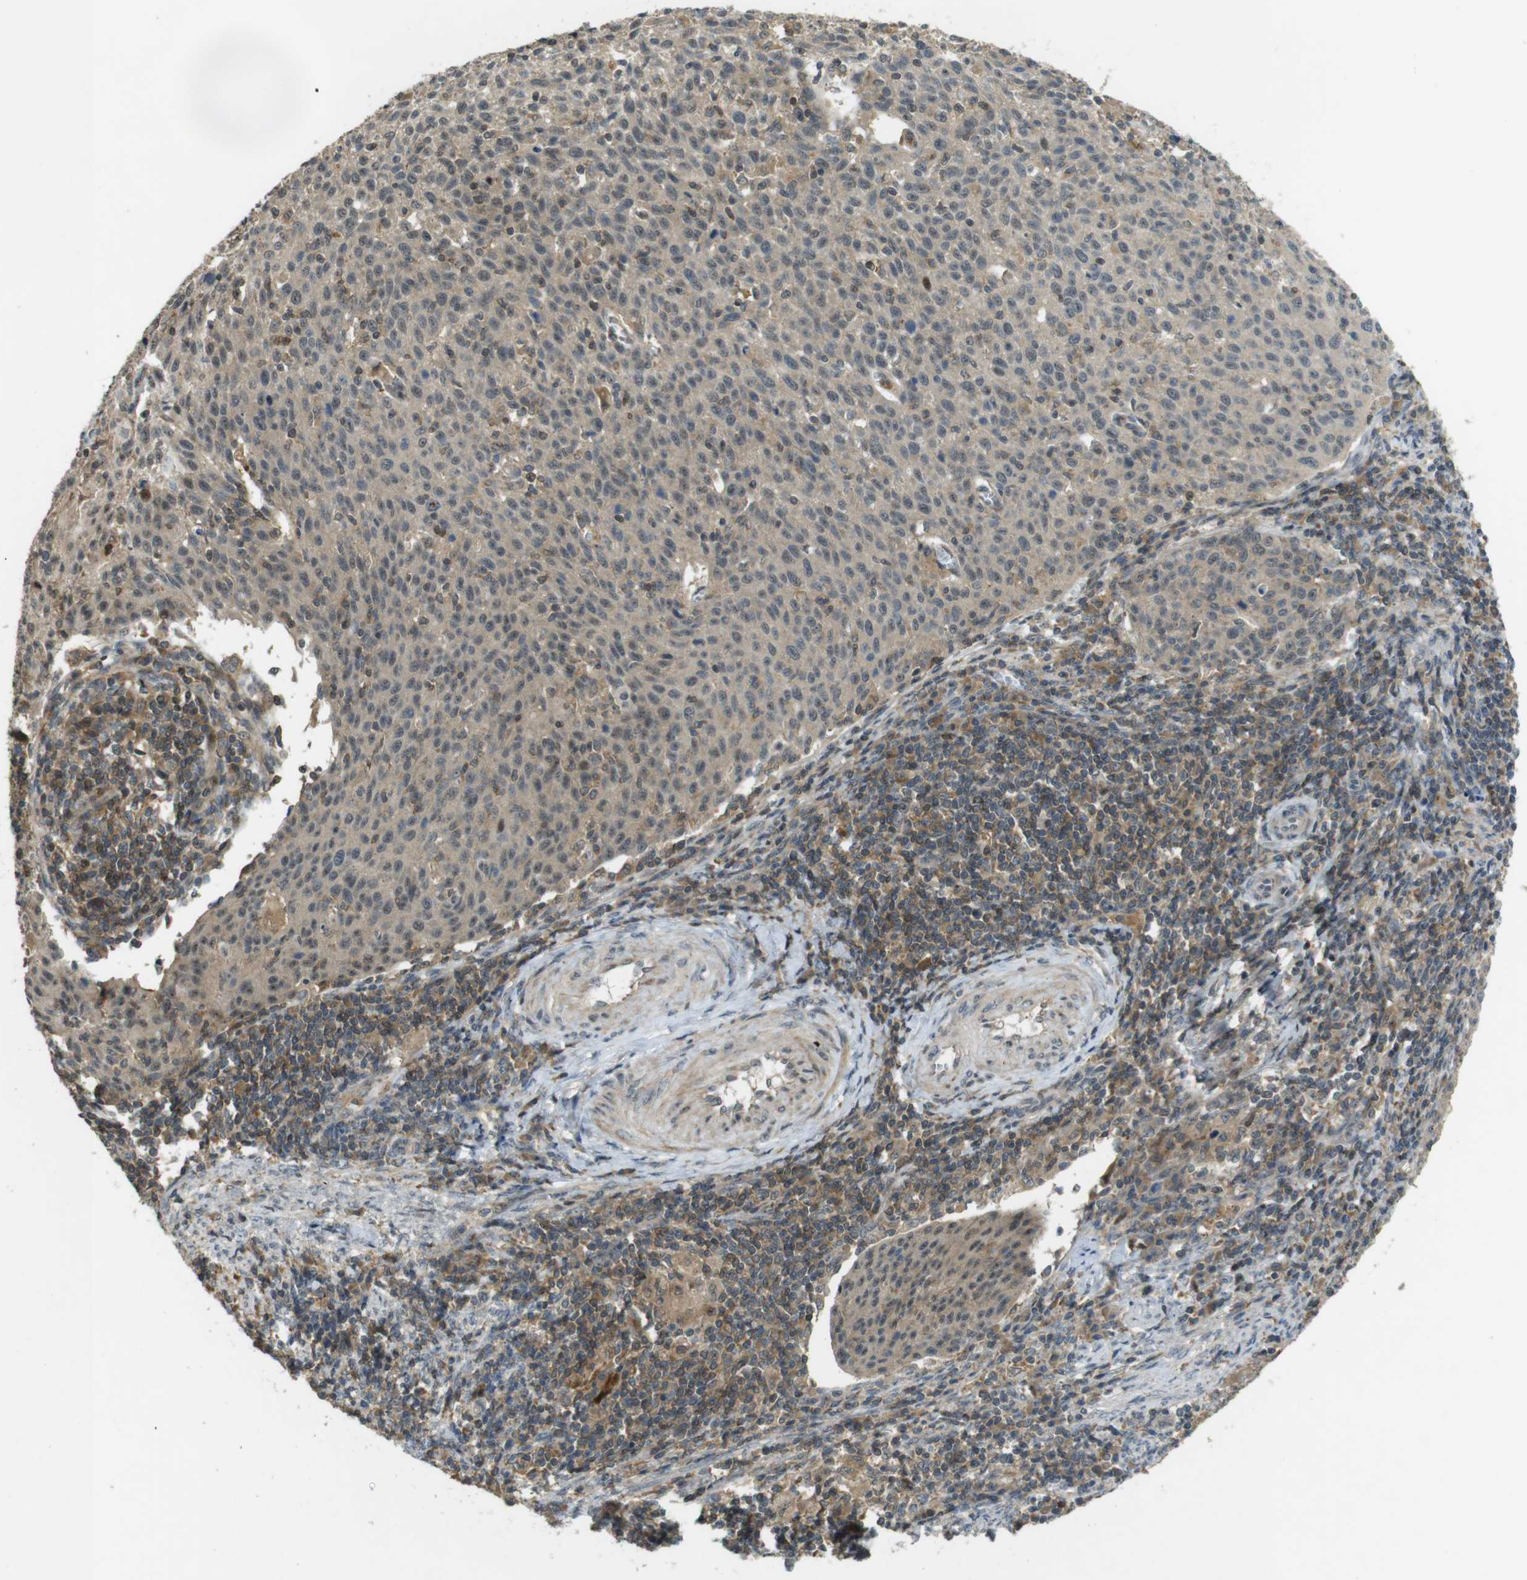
{"staining": {"intensity": "weak", "quantity": ">75%", "location": "cytoplasmic/membranous"}, "tissue": "cervical cancer", "cell_type": "Tumor cells", "image_type": "cancer", "snomed": [{"axis": "morphology", "description": "Squamous cell carcinoma, NOS"}, {"axis": "topography", "description": "Cervix"}], "caption": "Cervical cancer stained with DAB immunohistochemistry displays low levels of weak cytoplasmic/membranous expression in approximately >75% of tumor cells.", "gene": "TMX3", "patient": {"sex": "female", "age": 38}}